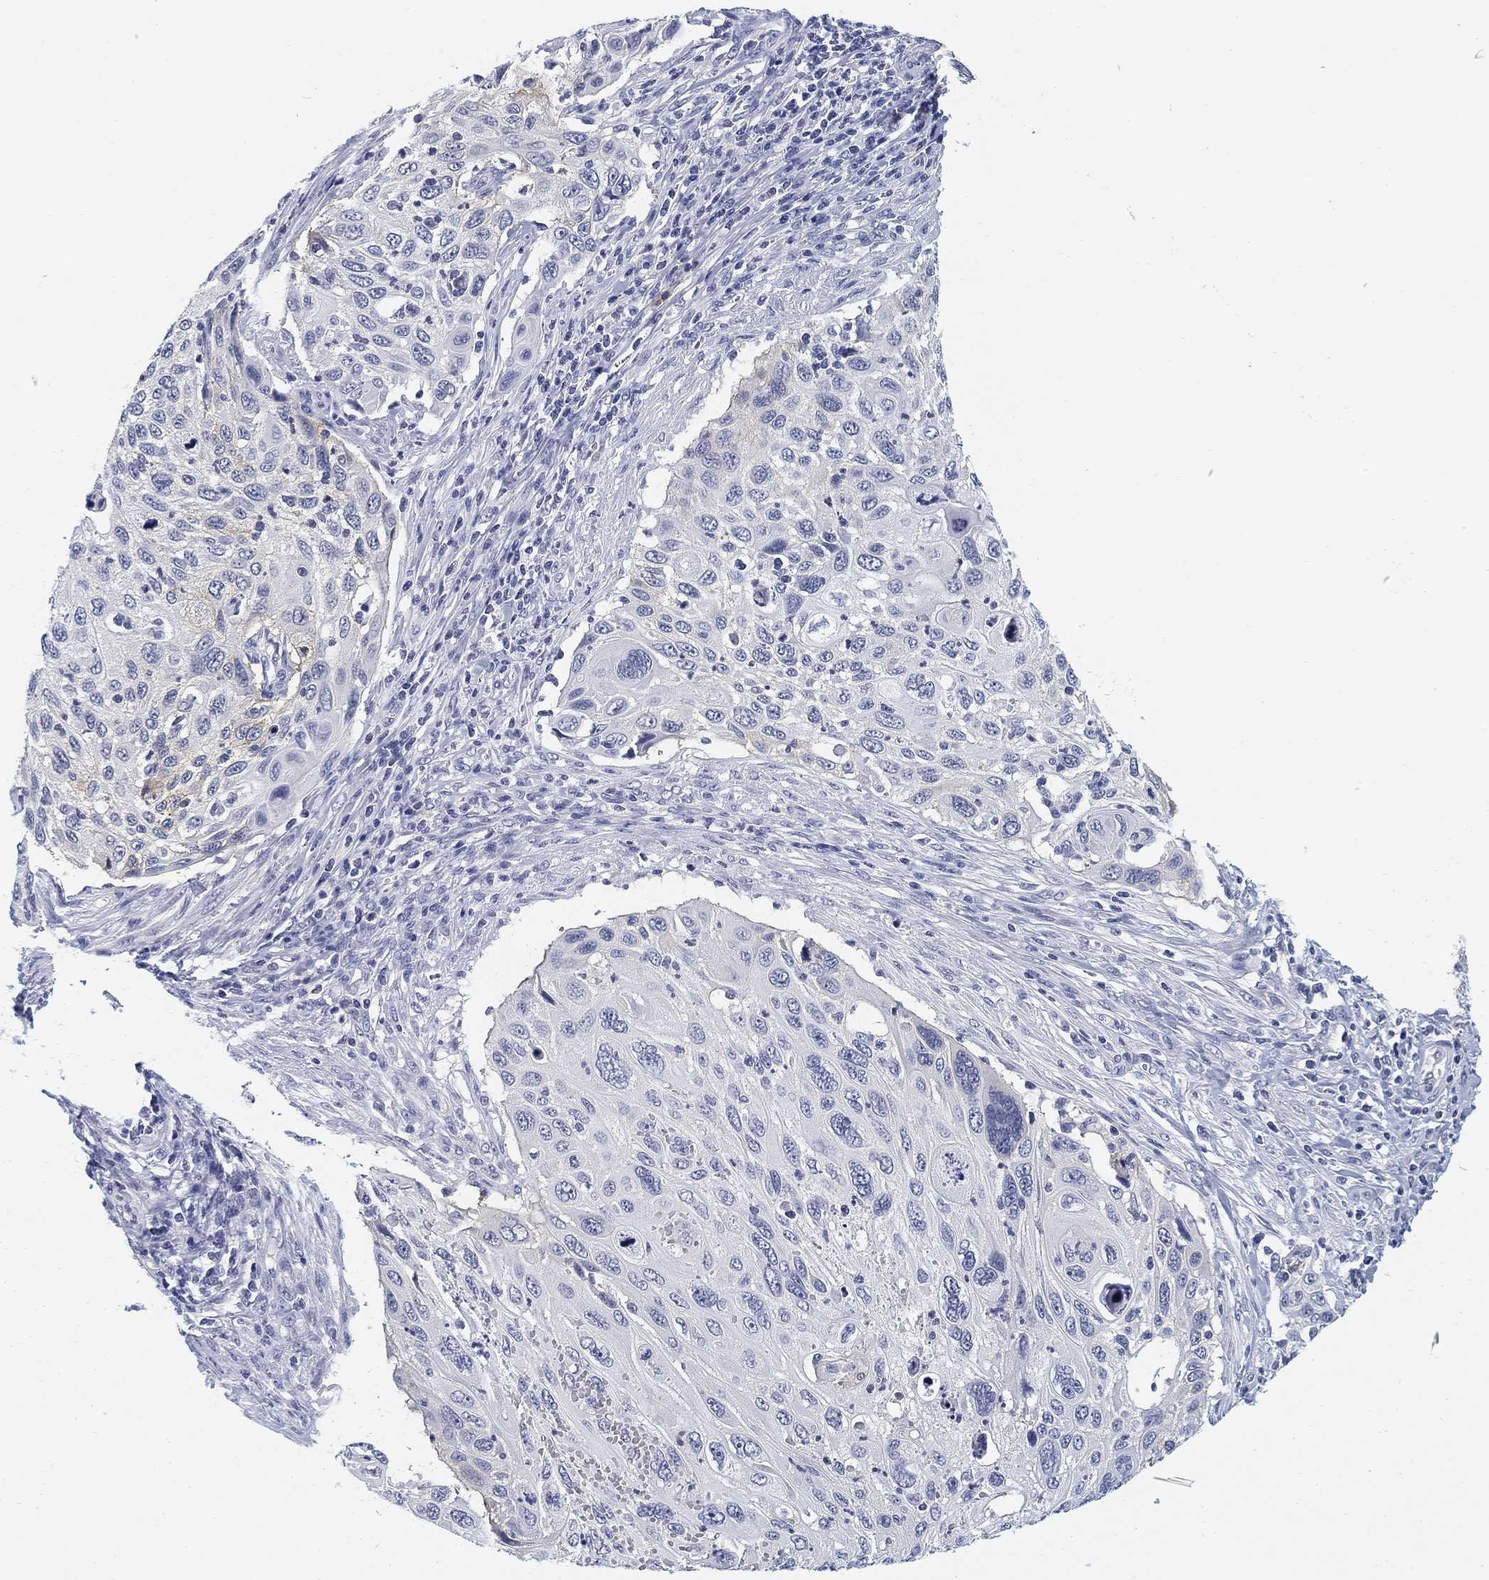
{"staining": {"intensity": "negative", "quantity": "none", "location": "none"}, "tissue": "cervical cancer", "cell_type": "Tumor cells", "image_type": "cancer", "snomed": [{"axis": "morphology", "description": "Squamous cell carcinoma, NOS"}, {"axis": "topography", "description": "Cervix"}], "caption": "Human cervical squamous cell carcinoma stained for a protein using IHC demonstrates no staining in tumor cells.", "gene": "SLC2A5", "patient": {"sex": "female", "age": 70}}